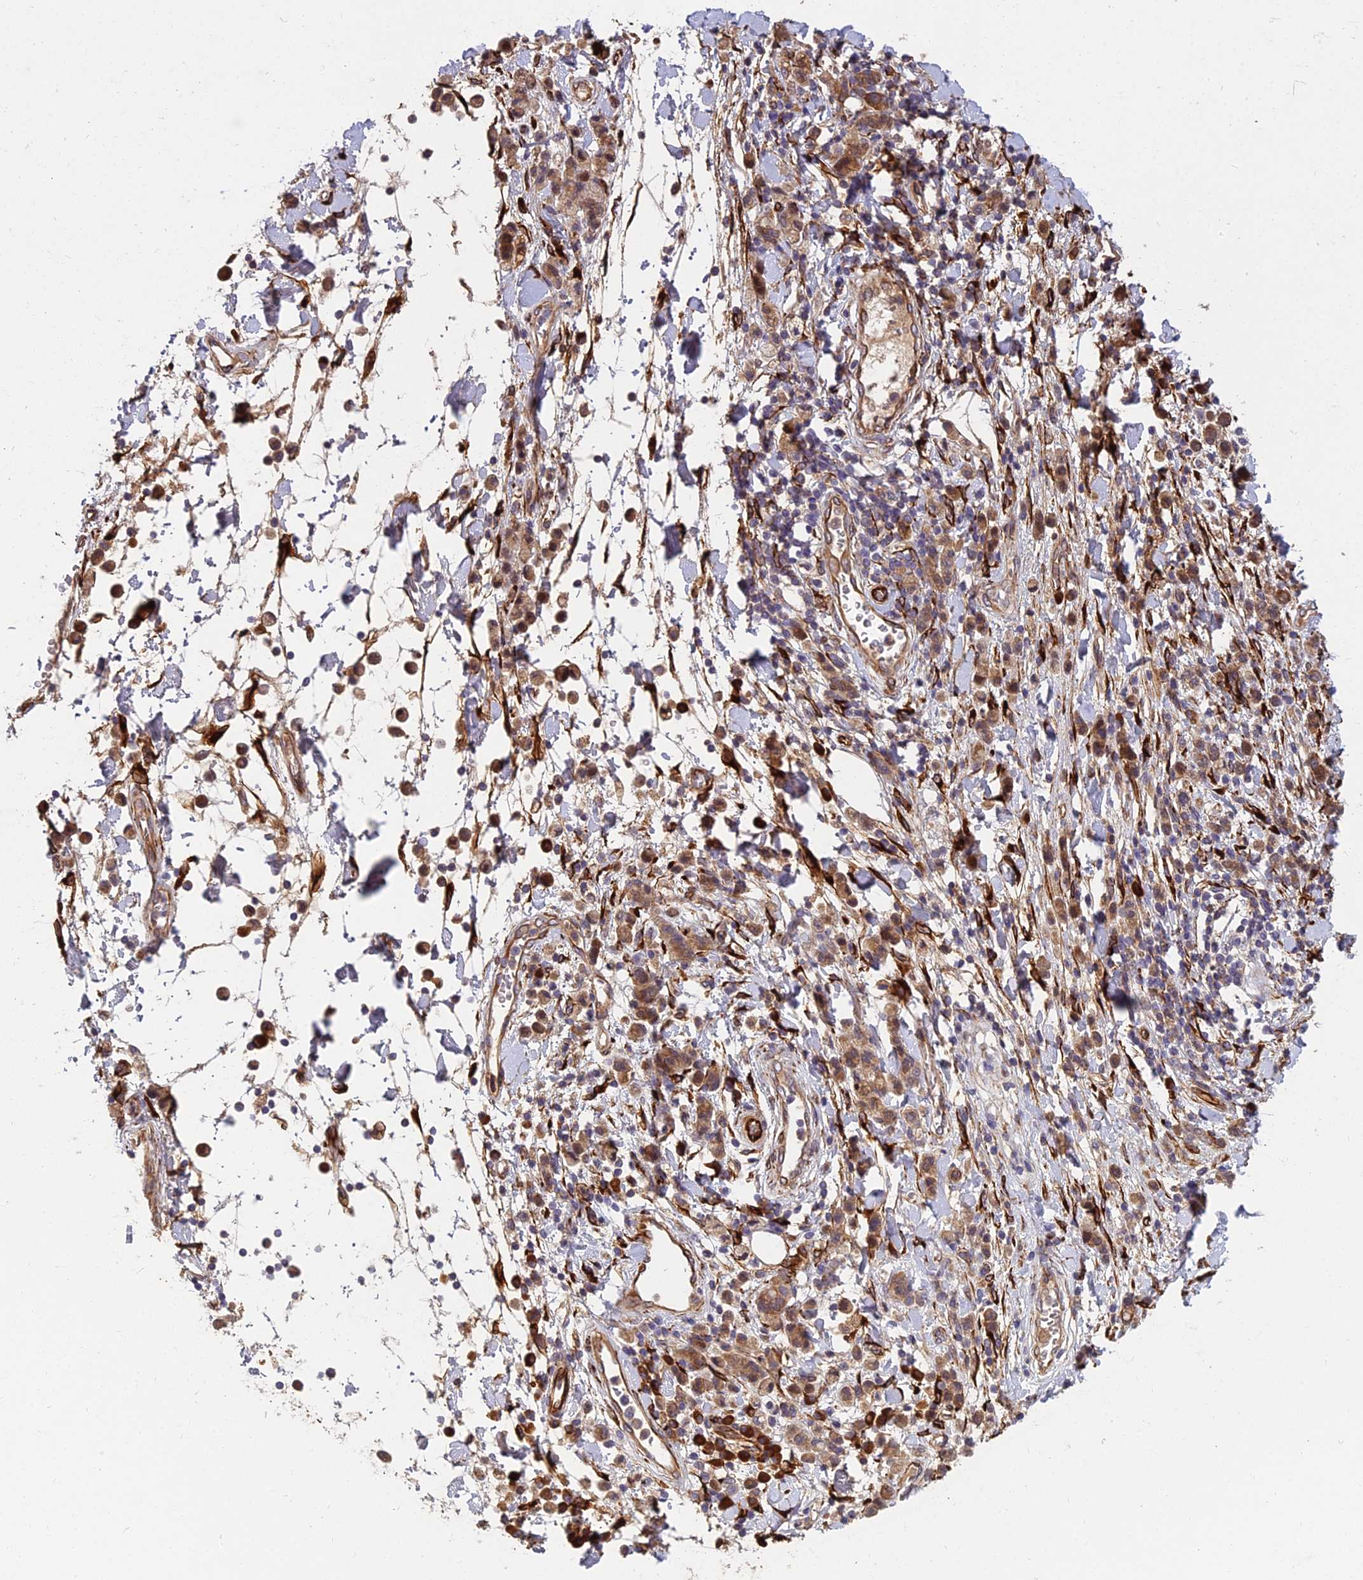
{"staining": {"intensity": "moderate", "quantity": ">75%", "location": "cytoplasmic/membranous"}, "tissue": "stomach cancer", "cell_type": "Tumor cells", "image_type": "cancer", "snomed": [{"axis": "morphology", "description": "Adenocarcinoma, NOS"}, {"axis": "topography", "description": "Stomach"}], "caption": "A medium amount of moderate cytoplasmic/membranous positivity is present in about >75% of tumor cells in stomach cancer (adenocarcinoma) tissue.", "gene": "NDUFAF7", "patient": {"sex": "male", "age": 77}}